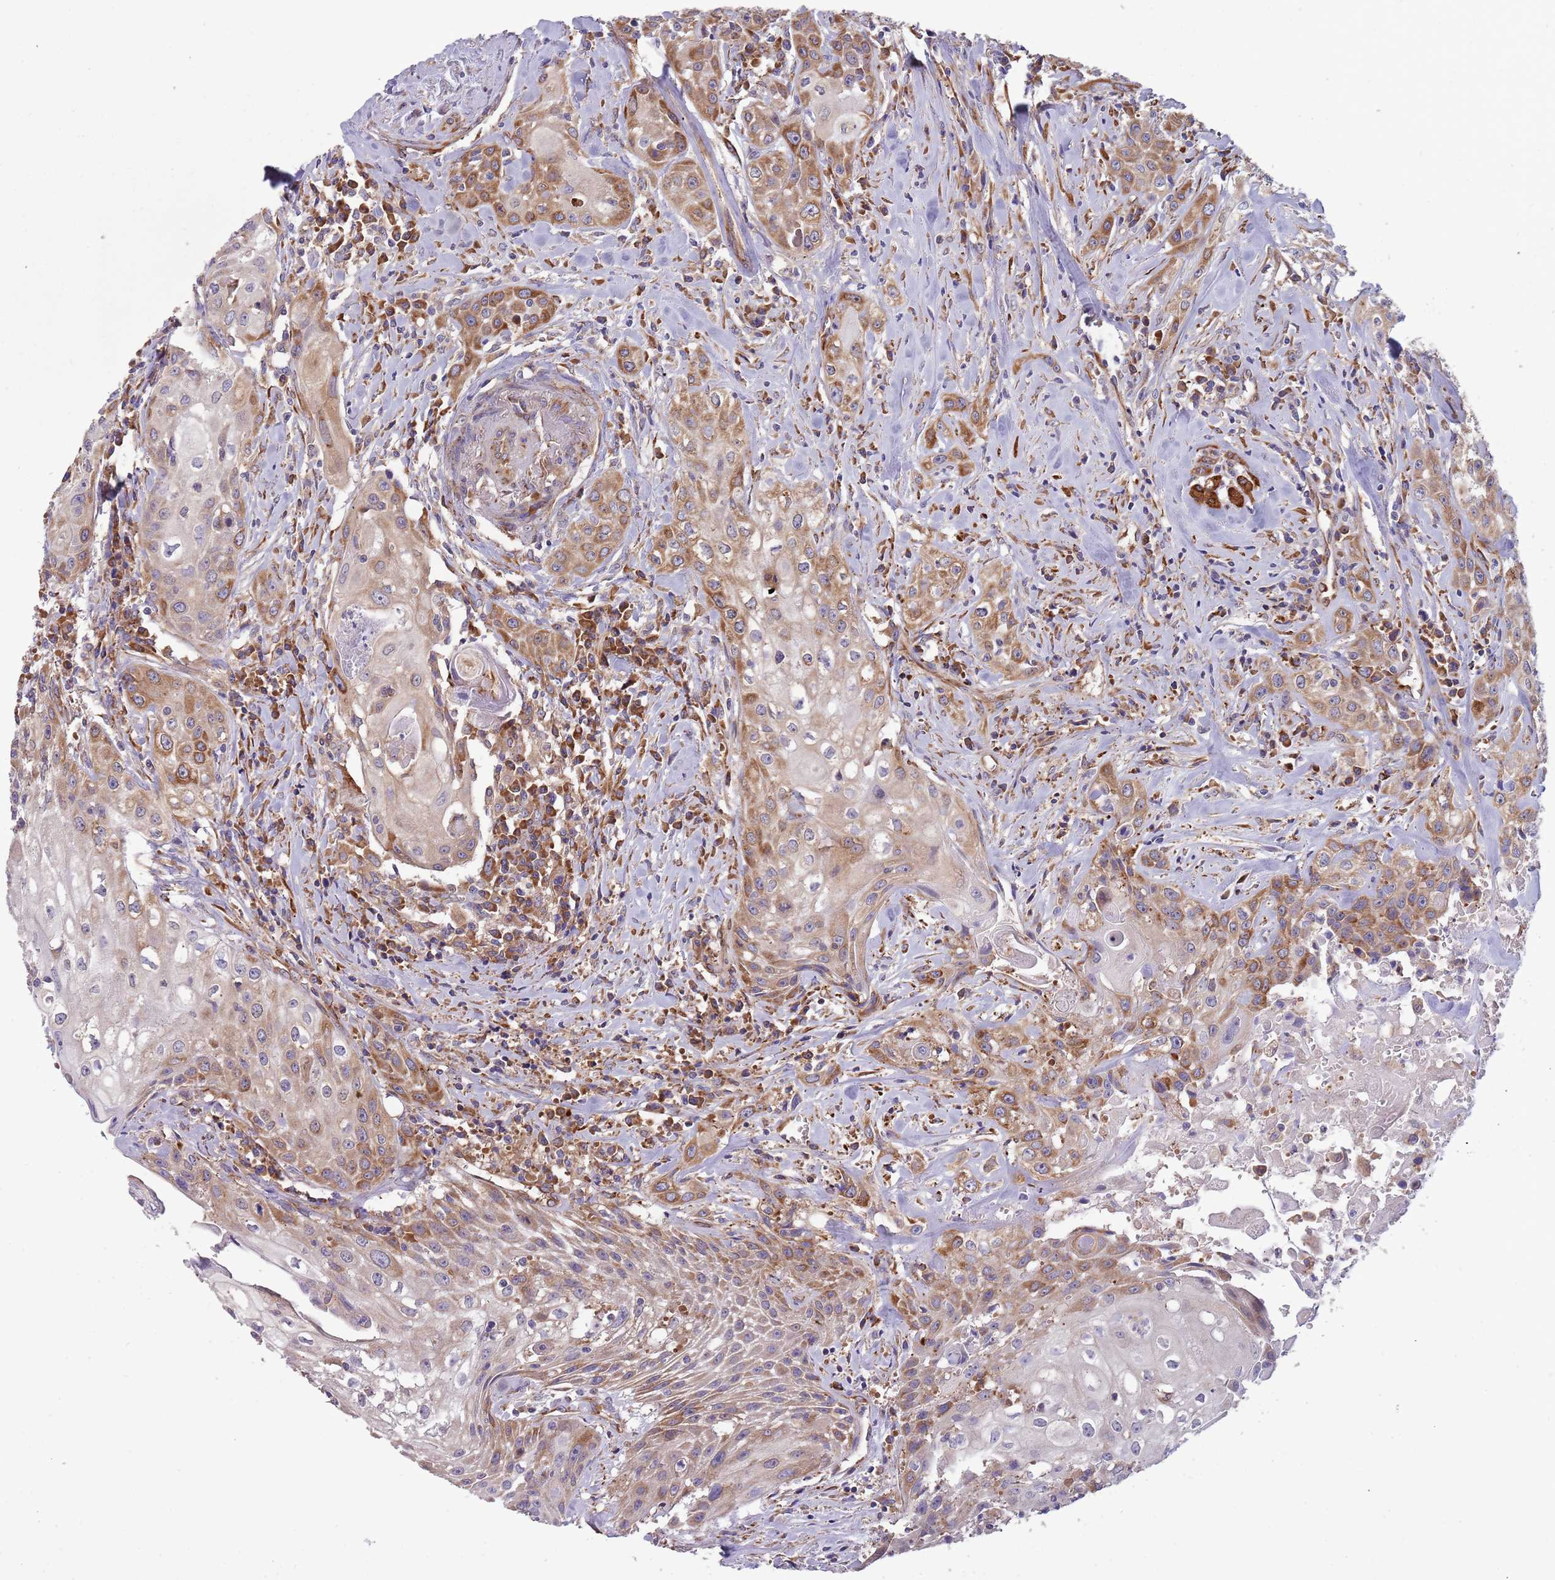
{"staining": {"intensity": "moderate", "quantity": ">75%", "location": "cytoplasmic/membranous"}, "tissue": "head and neck cancer", "cell_type": "Tumor cells", "image_type": "cancer", "snomed": [{"axis": "morphology", "description": "Squamous cell carcinoma, NOS"}, {"axis": "topography", "description": "Oral tissue"}, {"axis": "topography", "description": "Head-Neck"}], "caption": "Head and neck cancer (squamous cell carcinoma) stained with DAB immunohistochemistry (IHC) exhibits medium levels of moderate cytoplasmic/membranous expression in approximately >75% of tumor cells.", "gene": "ARMCX6", "patient": {"sex": "female", "age": 82}}